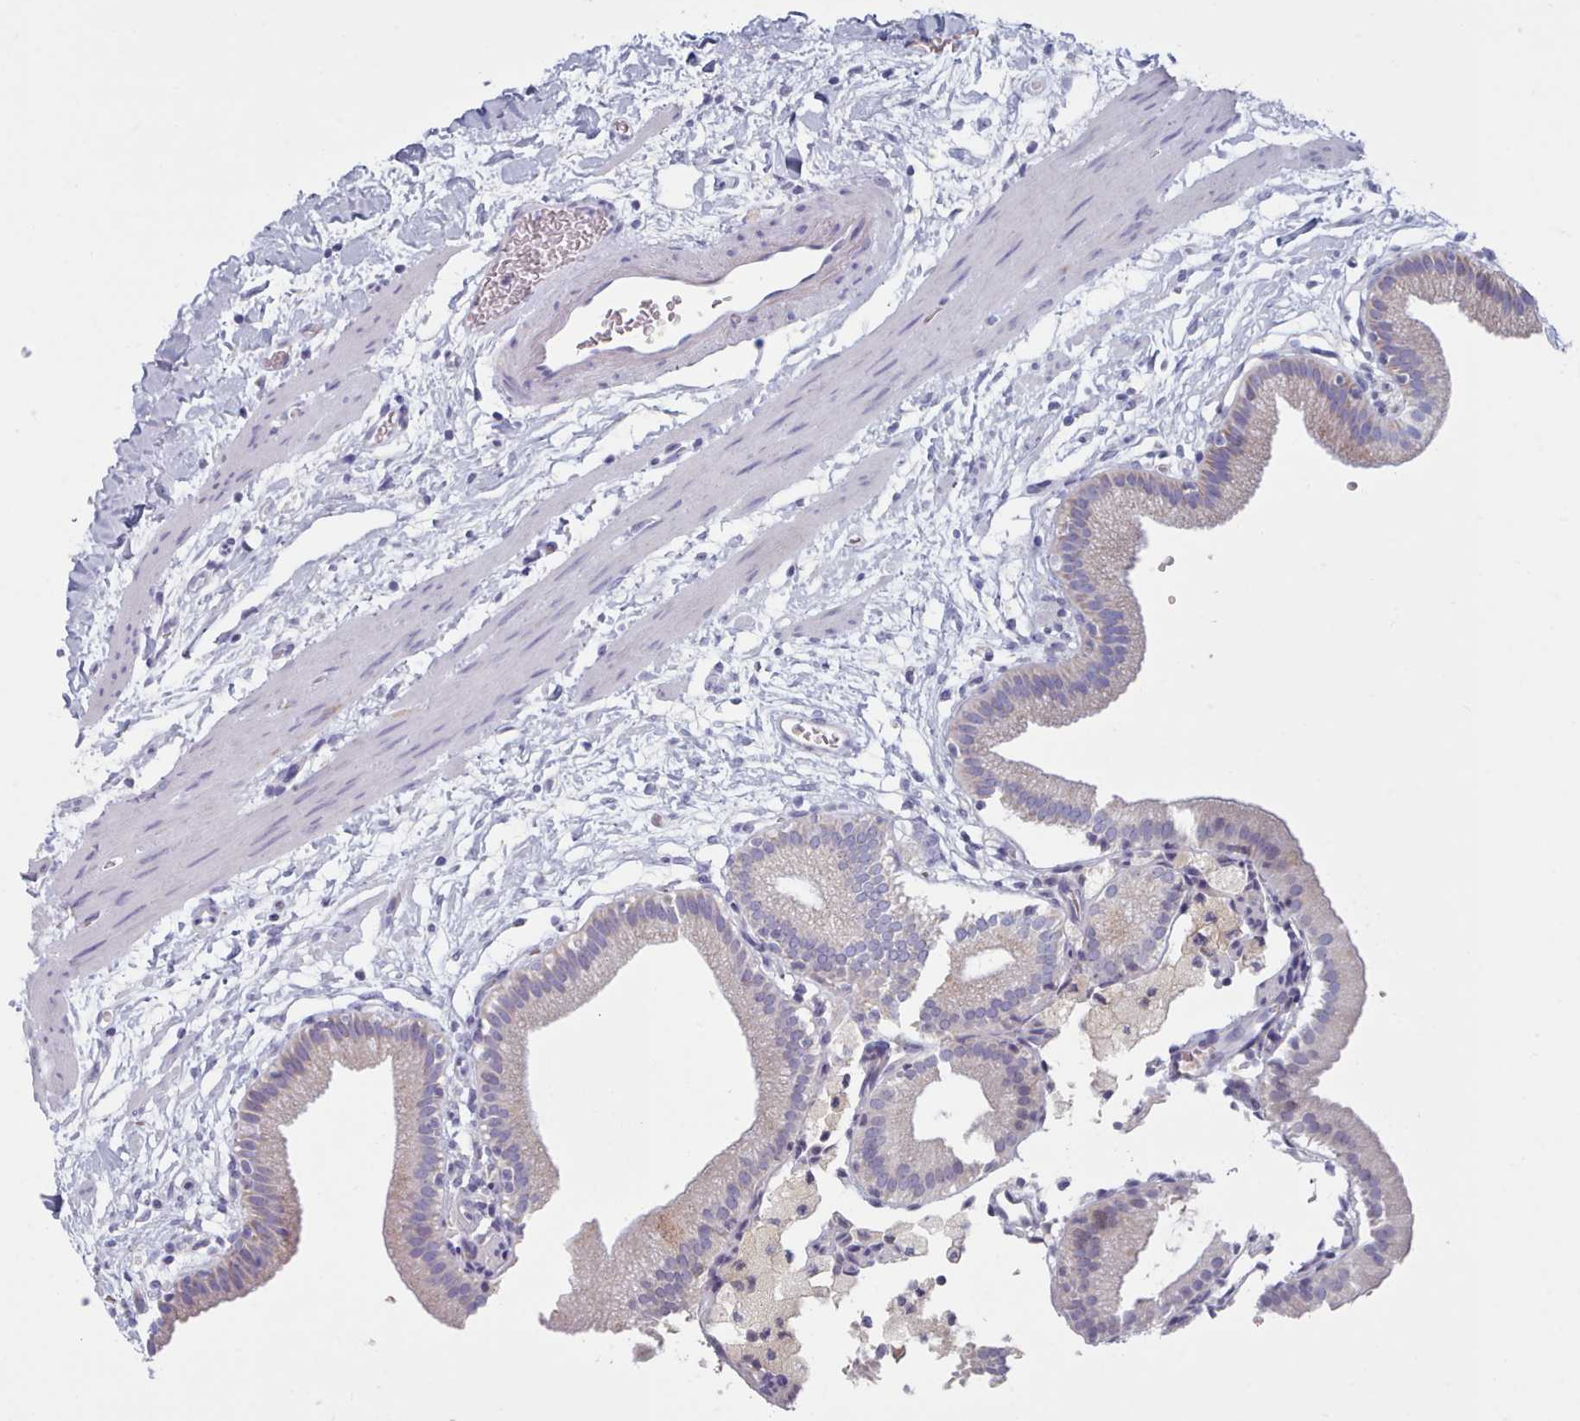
{"staining": {"intensity": "weak", "quantity": "<25%", "location": "cytoplasmic/membranous"}, "tissue": "gallbladder", "cell_type": "Glandular cells", "image_type": "normal", "snomed": [{"axis": "morphology", "description": "Normal tissue, NOS"}, {"axis": "topography", "description": "Gallbladder"}], "caption": "Glandular cells show no significant expression in normal gallbladder. Nuclei are stained in blue.", "gene": "HAO1", "patient": {"sex": "male", "age": 55}}